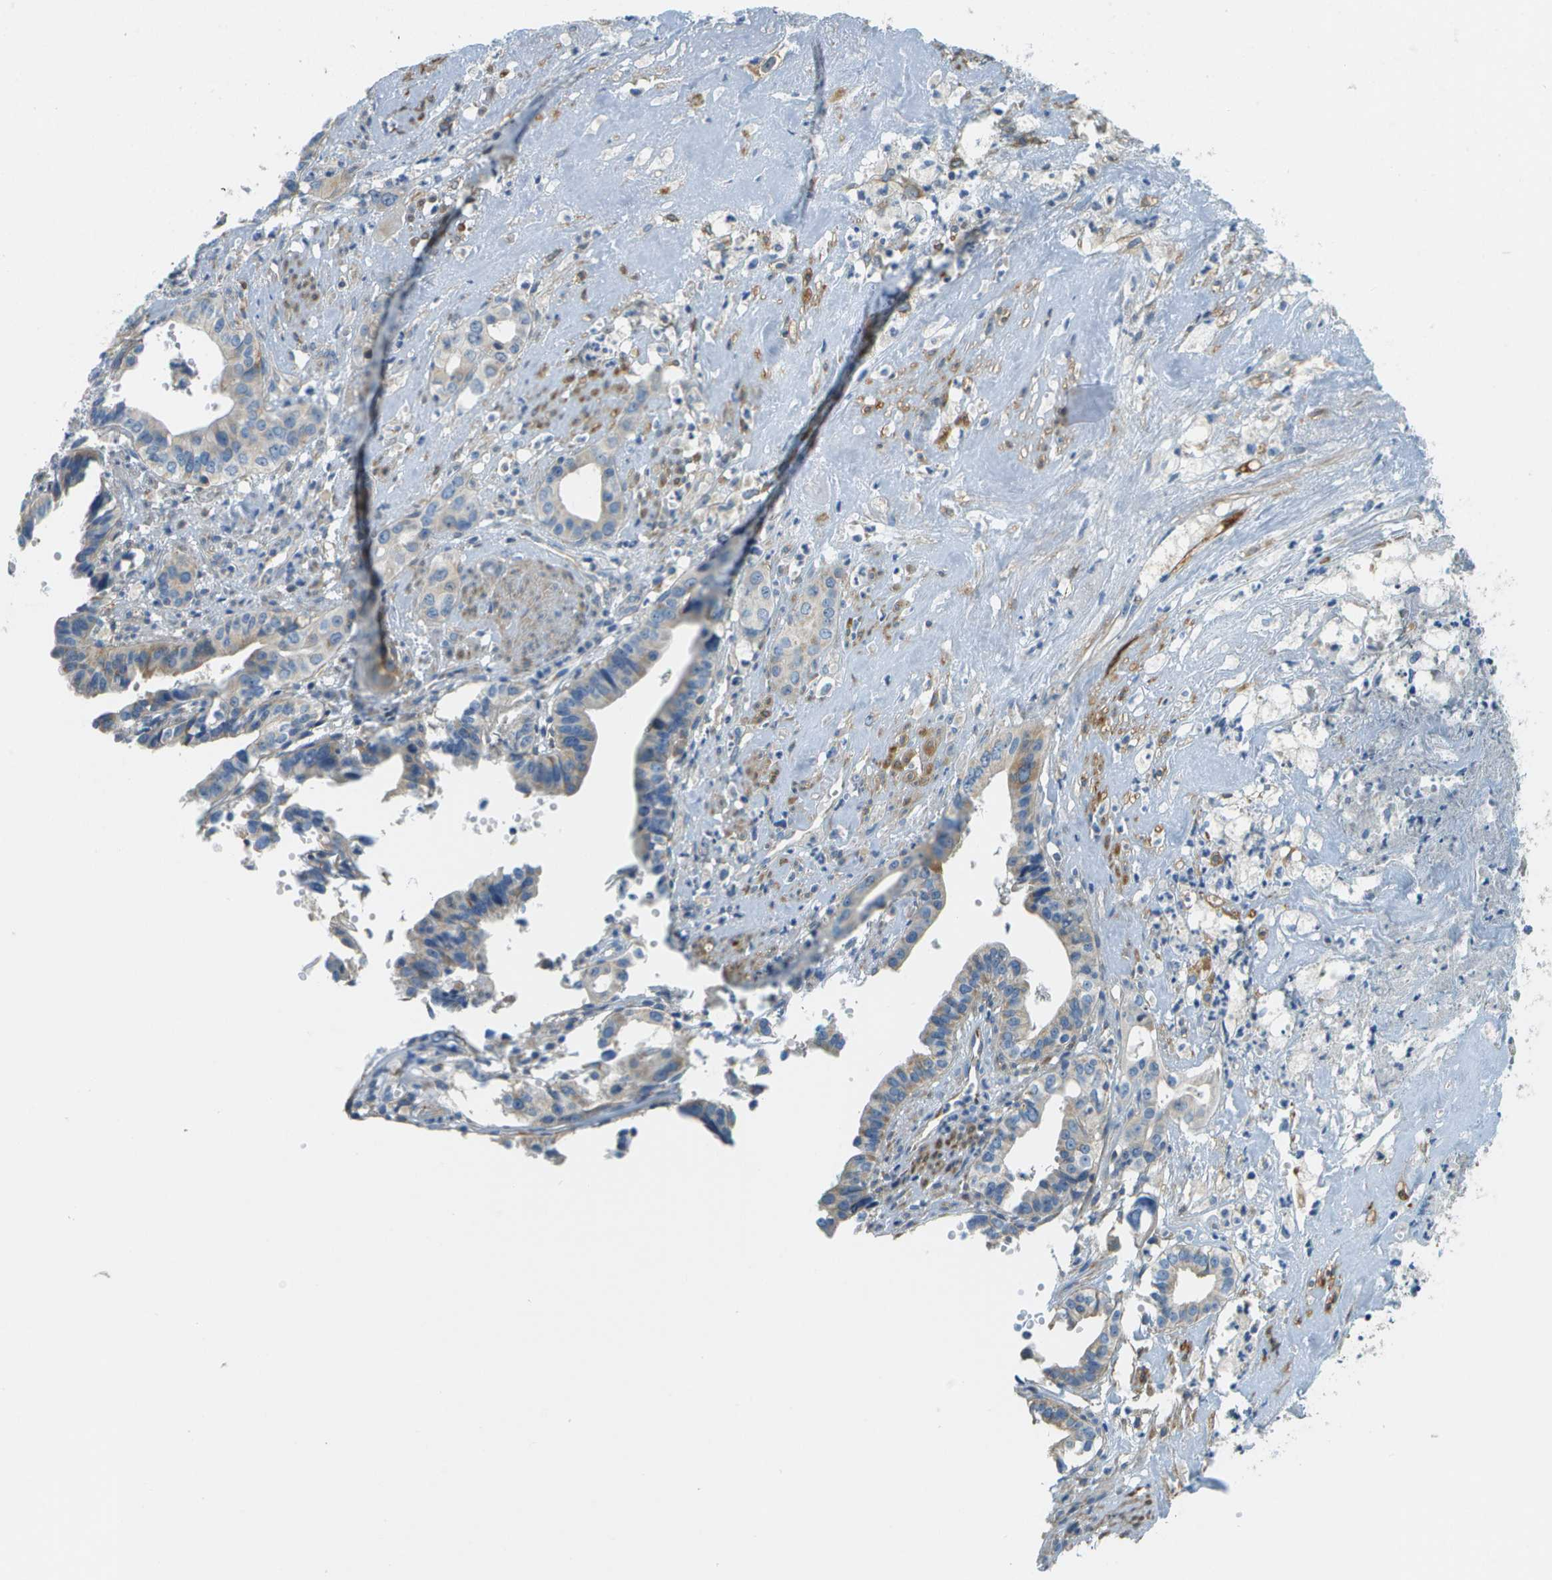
{"staining": {"intensity": "weak", "quantity": "<25%", "location": "cytoplasmic/membranous"}, "tissue": "liver cancer", "cell_type": "Tumor cells", "image_type": "cancer", "snomed": [{"axis": "morphology", "description": "Cholangiocarcinoma"}, {"axis": "topography", "description": "Liver"}], "caption": "IHC of liver cancer (cholangiocarcinoma) displays no positivity in tumor cells. (IHC, brightfield microscopy, high magnification).", "gene": "PTGIS", "patient": {"sex": "female", "age": 61}}